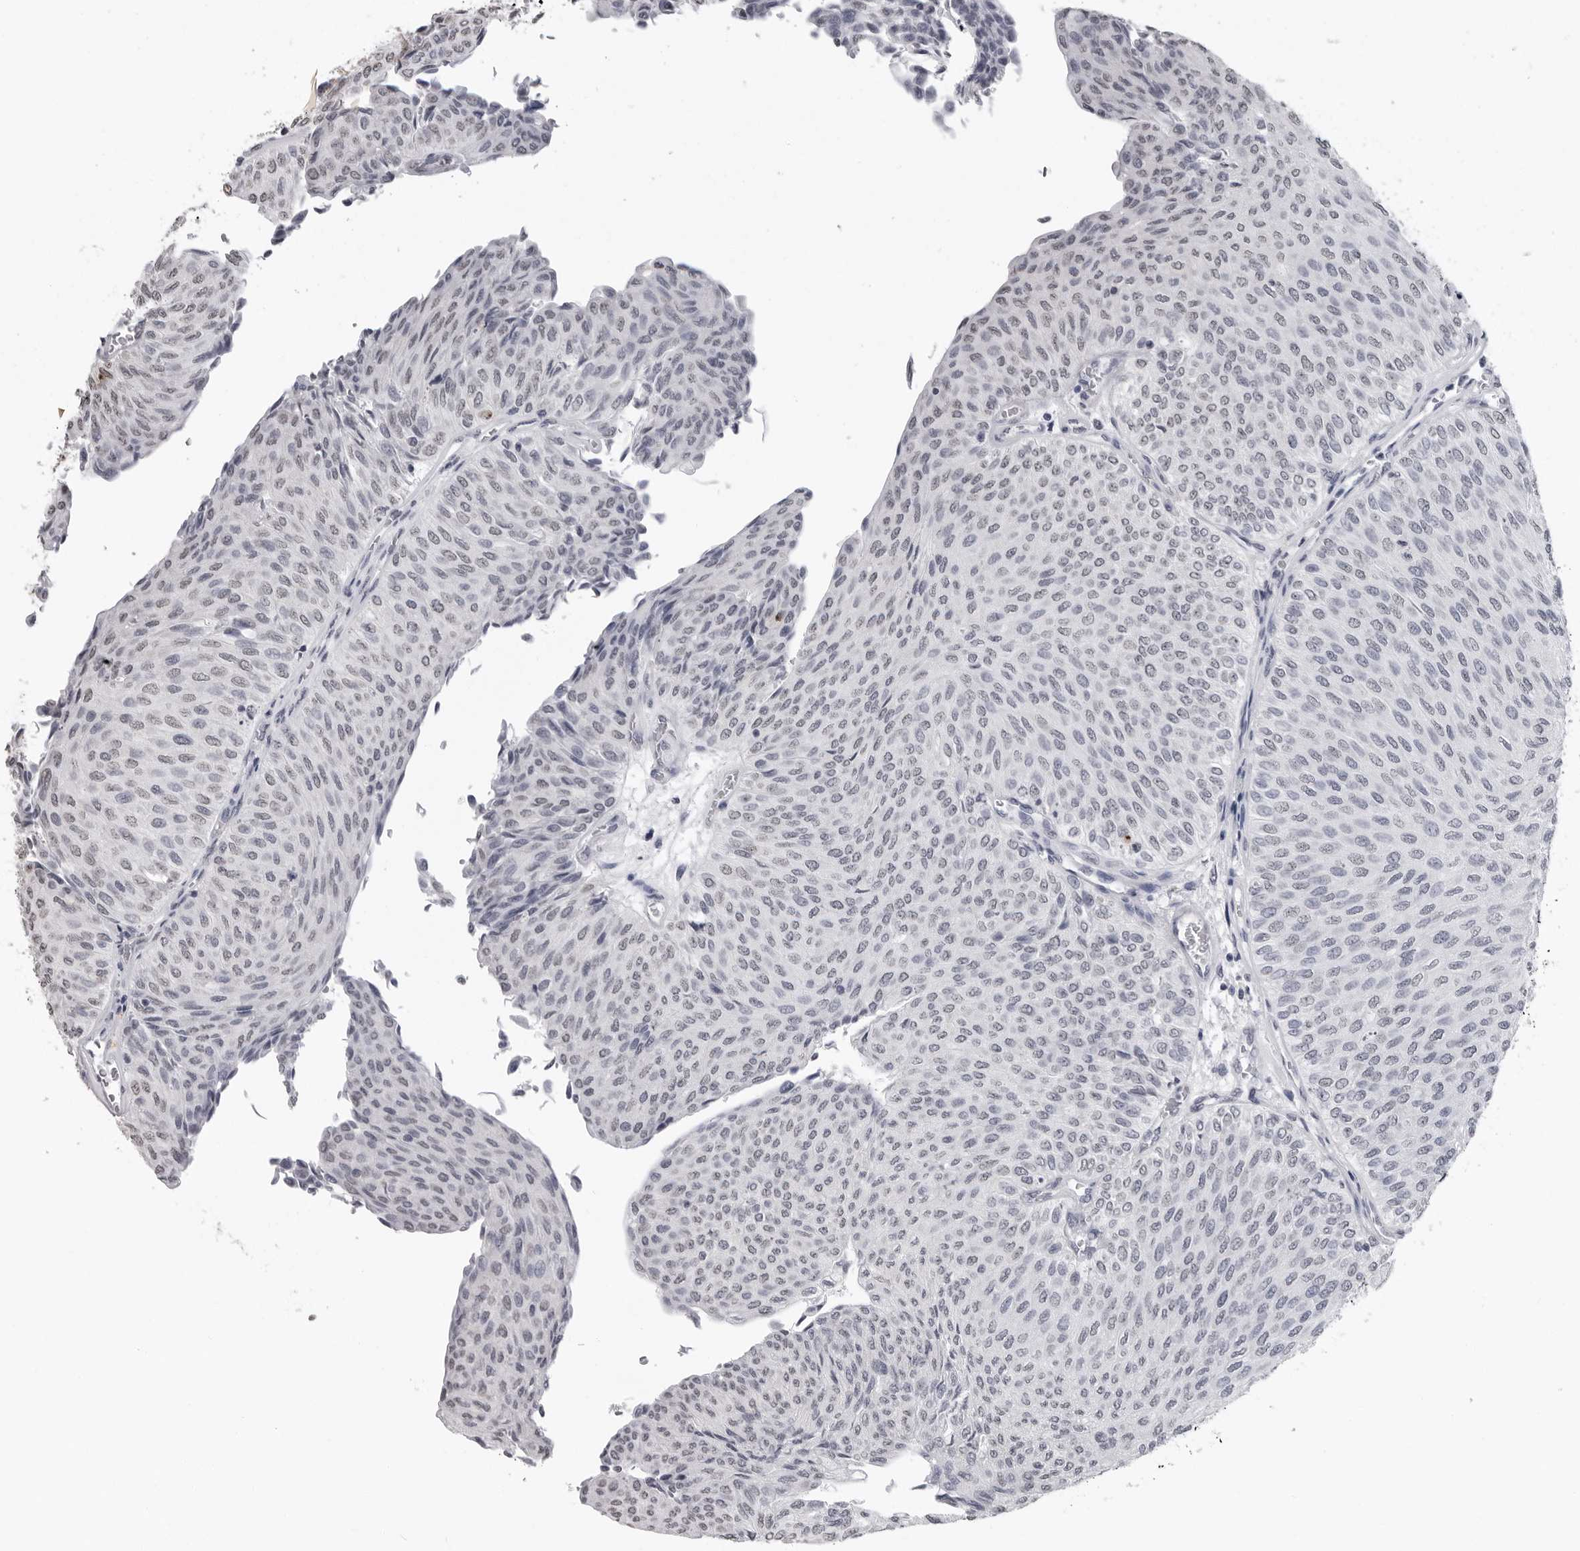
{"staining": {"intensity": "weak", "quantity": "25%-75%", "location": "nuclear"}, "tissue": "urothelial cancer", "cell_type": "Tumor cells", "image_type": "cancer", "snomed": [{"axis": "morphology", "description": "Urothelial carcinoma, Low grade"}, {"axis": "topography", "description": "Urinary bladder"}], "caption": "Urothelial carcinoma (low-grade) stained for a protein displays weak nuclear positivity in tumor cells.", "gene": "HEPACAM", "patient": {"sex": "male", "age": 78}}